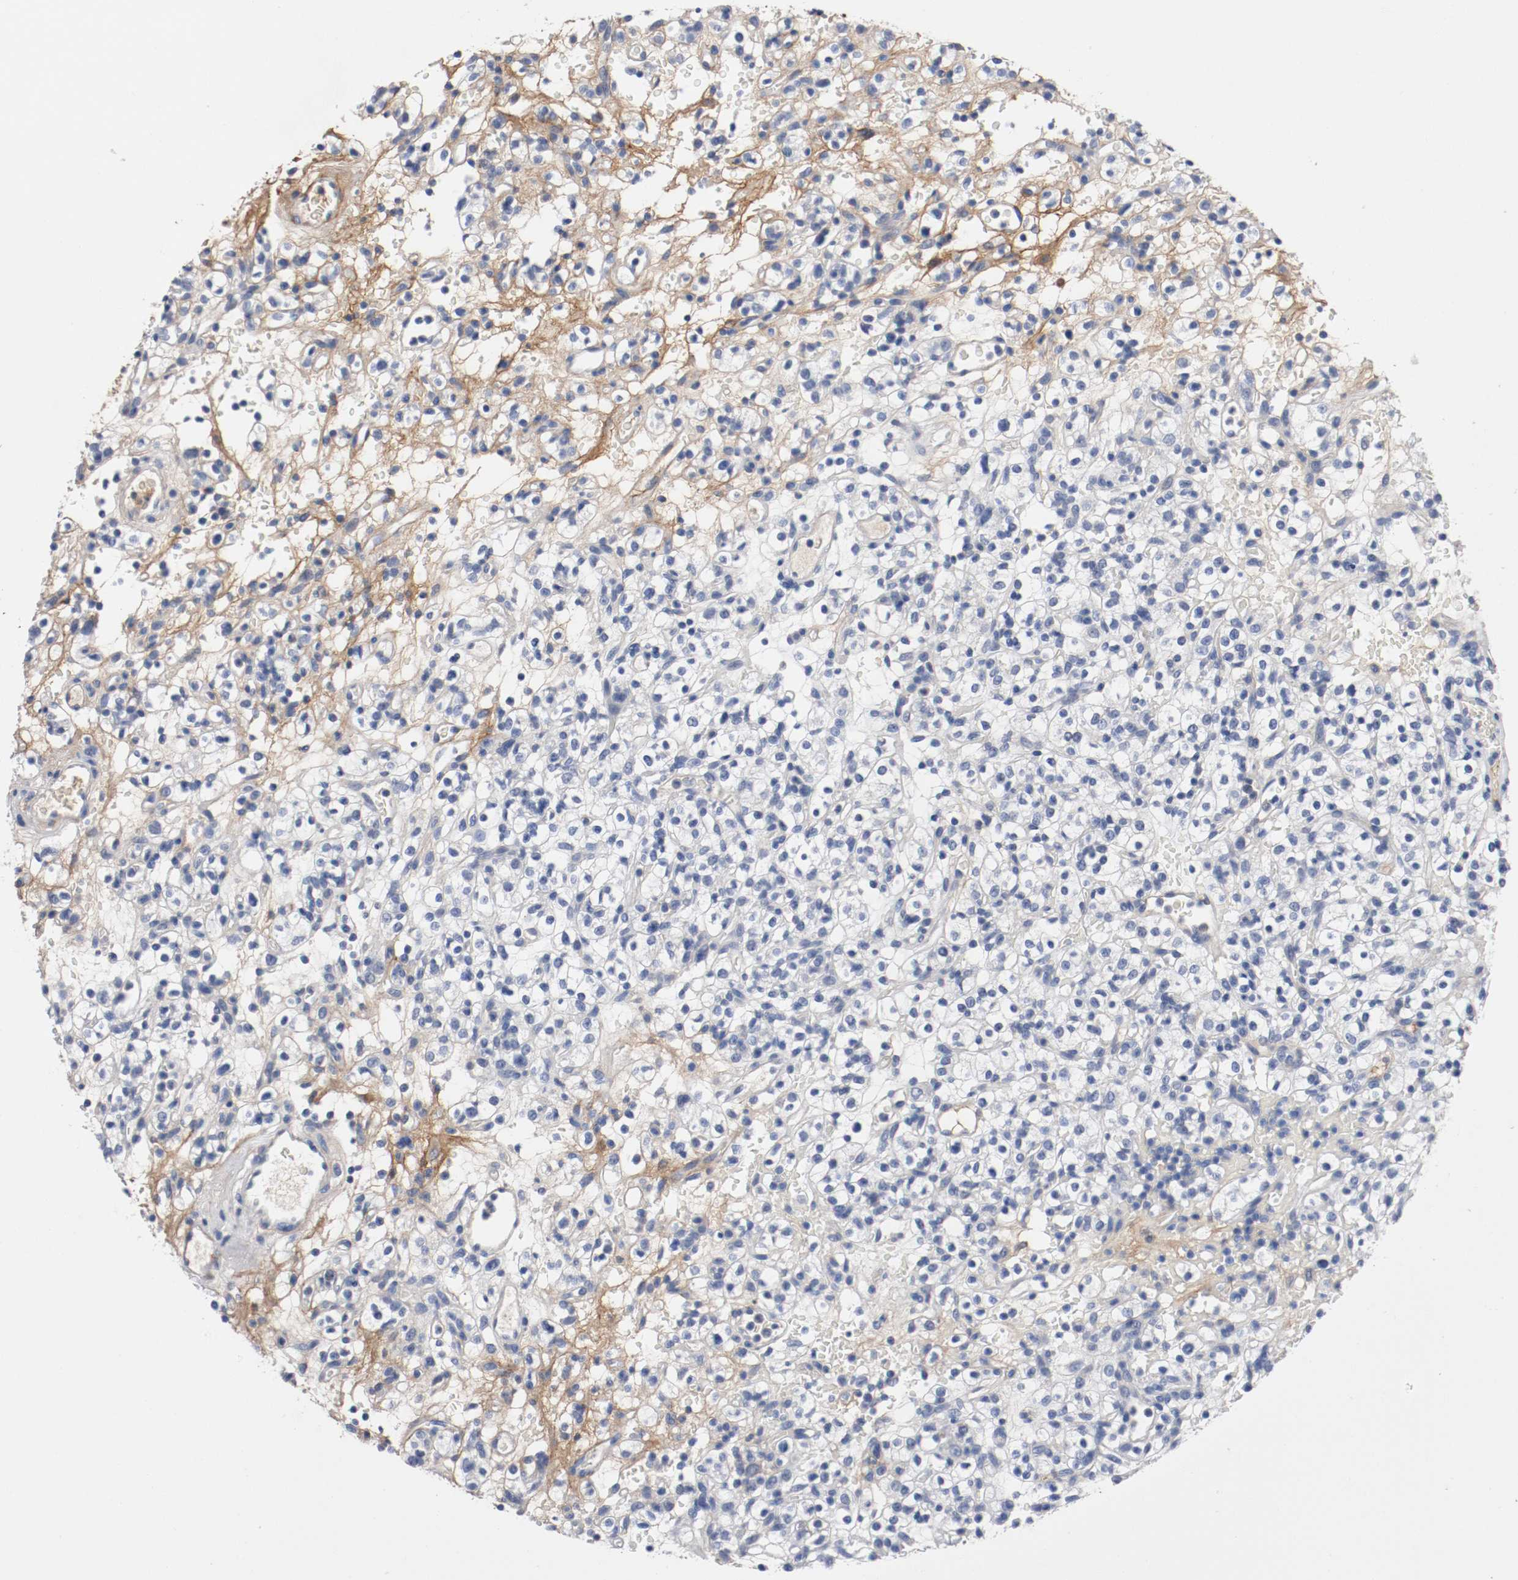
{"staining": {"intensity": "weak", "quantity": "<25%", "location": "cytoplasmic/membranous"}, "tissue": "renal cancer", "cell_type": "Tumor cells", "image_type": "cancer", "snomed": [{"axis": "morphology", "description": "Normal tissue, NOS"}, {"axis": "morphology", "description": "Adenocarcinoma, NOS"}, {"axis": "topography", "description": "Kidney"}], "caption": "Renal cancer was stained to show a protein in brown. There is no significant positivity in tumor cells.", "gene": "TNC", "patient": {"sex": "female", "age": 72}}